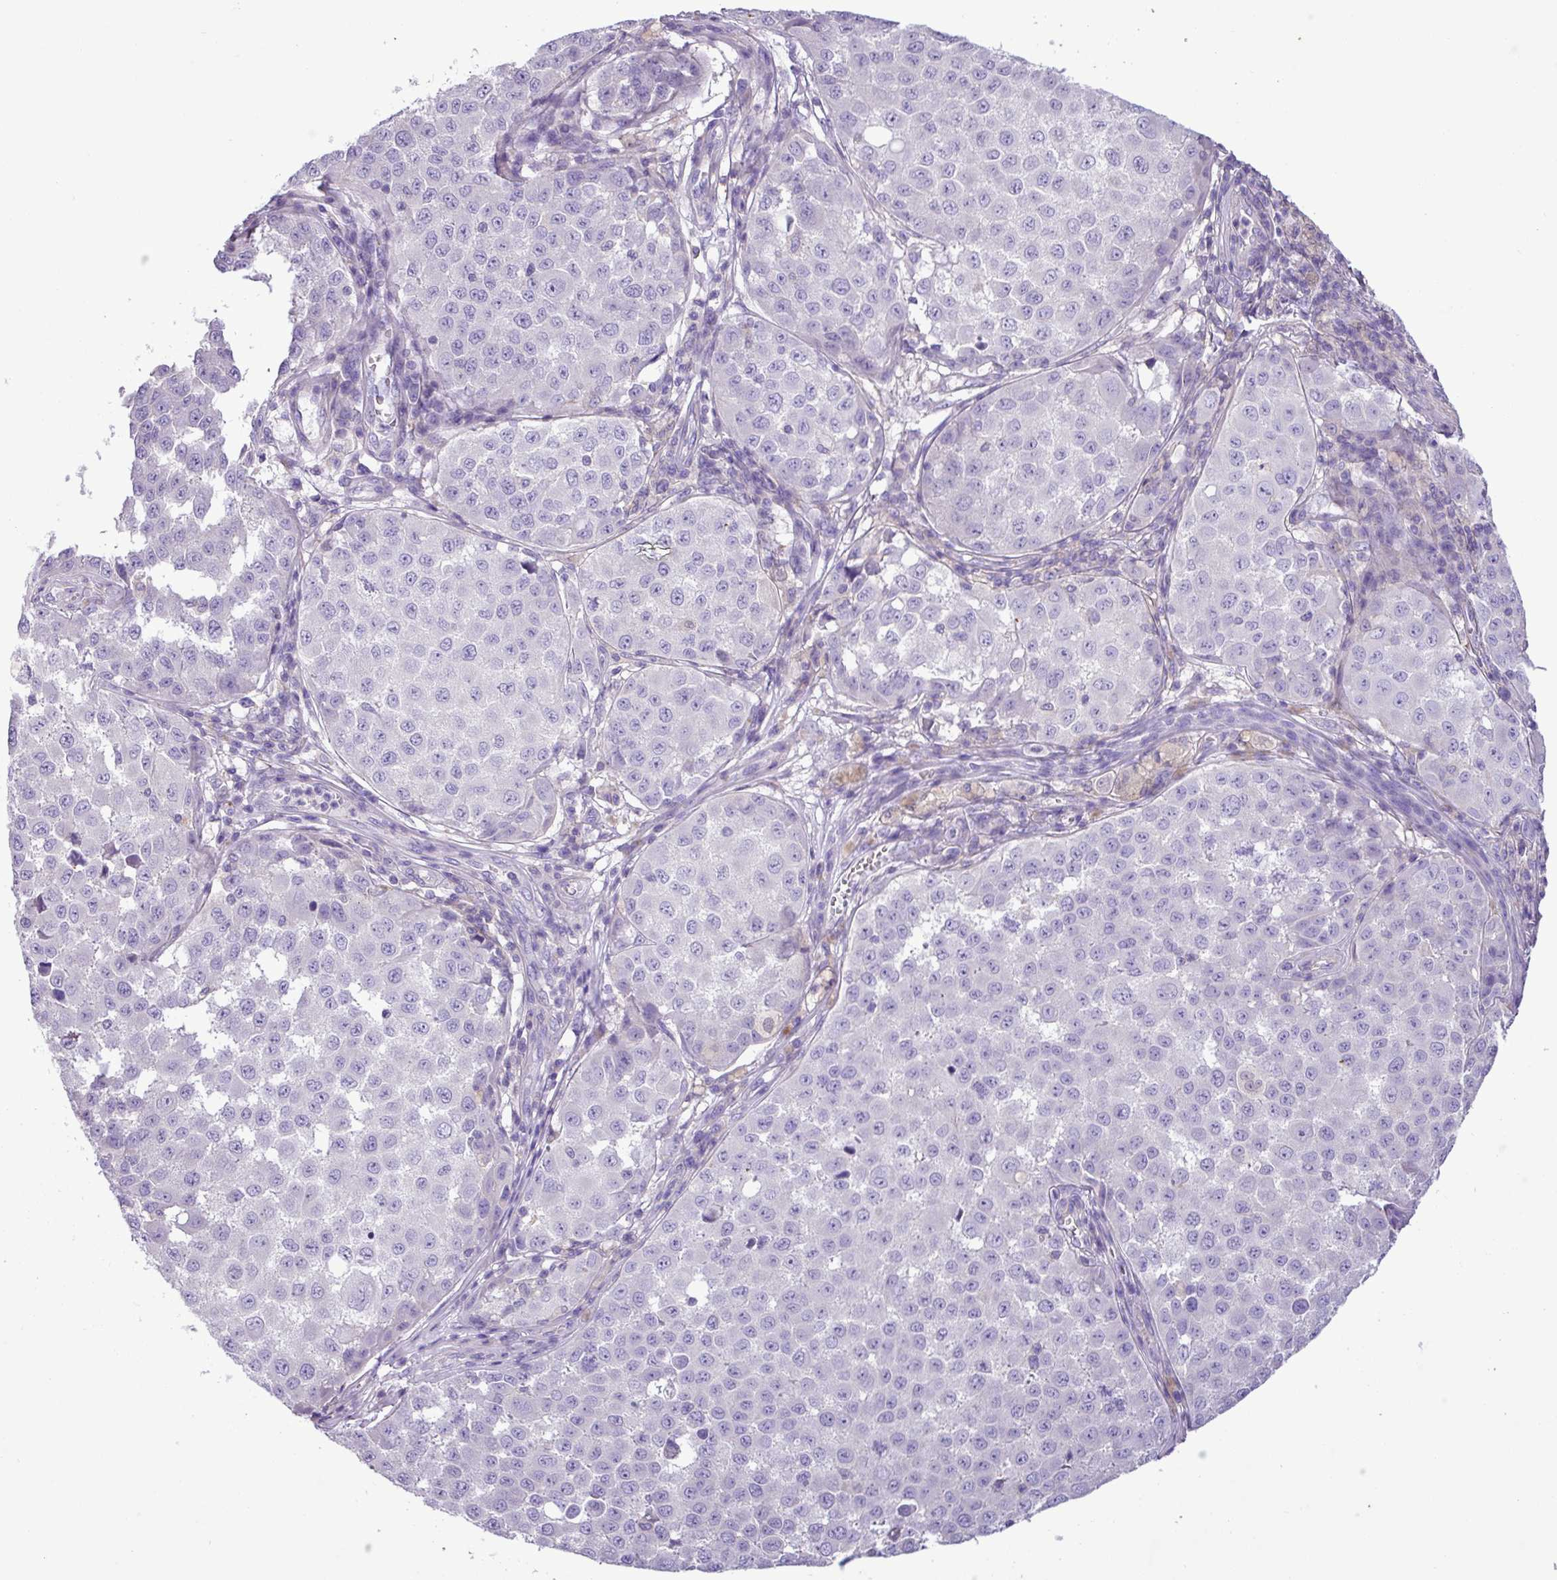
{"staining": {"intensity": "negative", "quantity": "none", "location": "none"}, "tissue": "melanoma", "cell_type": "Tumor cells", "image_type": "cancer", "snomed": [{"axis": "morphology", "description": "Malignant melanoma, NOS"}, {"axis": "topography", "description": "Skin"}], "caption": "Tumor cells are negative for protein expression in human melanoma. Nuclei are stained in blue.", "gene": "ZNF334", "patient": {"sex": "male", "age": 64}}